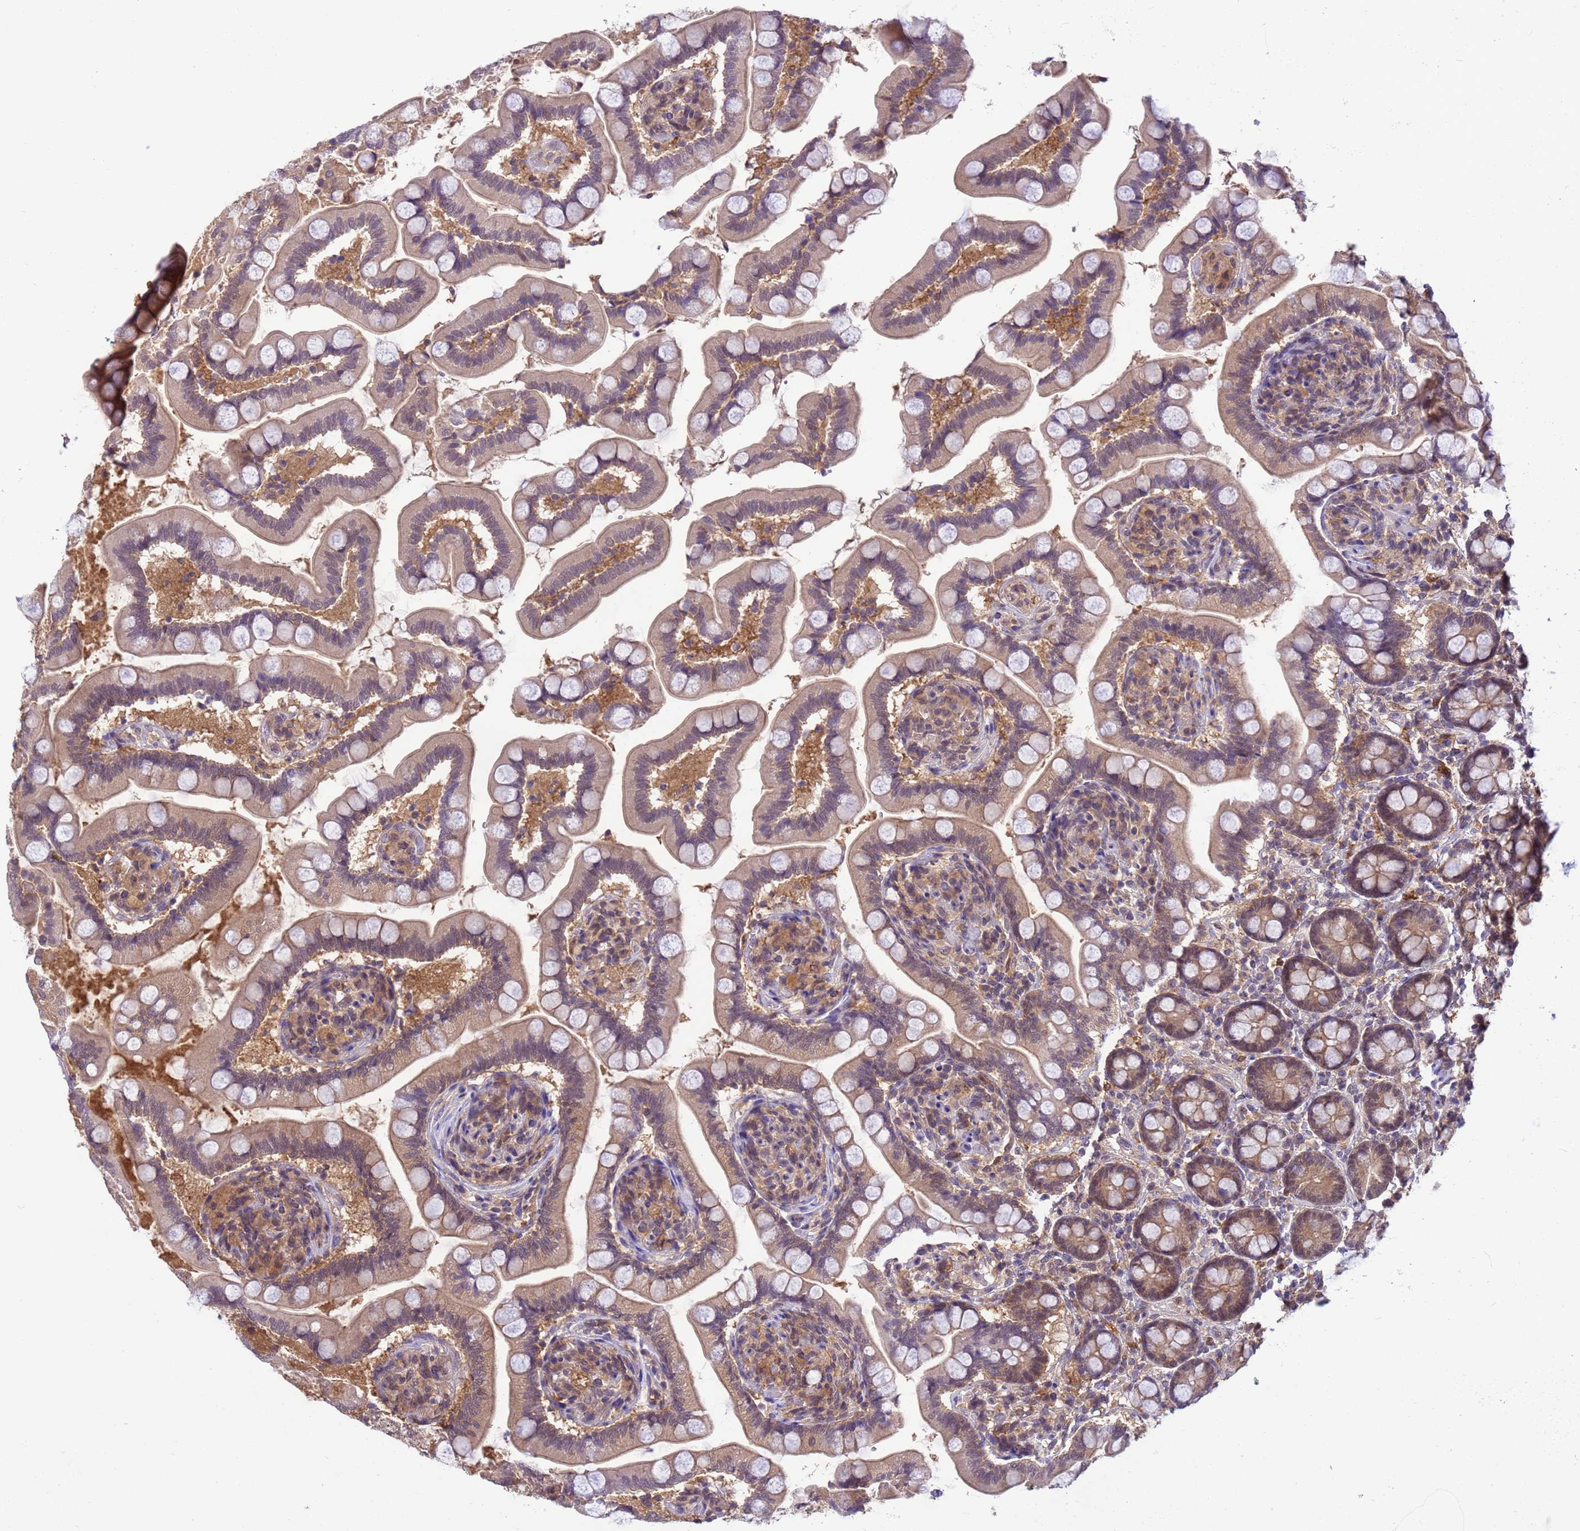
{"staining": {"intensity": "moderate", "quantity": "25%-75%", "location": "cytoplasmic/membranous,nuclear"}, "tissue": "small intestine", "cell_type": "Glandular cells", "image_type": "normal", "snomed": [{"axis": "morphology", "description": "Normal tissue, NOS"}, {"axis": "topography", "description": "Small intestine"}], "caption": "IHC staining of unremarkable small intestine, which displays medium levels of moderate cytoplasmic/membranous,nuclear positivity in approximately 25%-75% of glandular cells indicating moderate cytoplasmic/membranous,nuclear protein staining. The staining was performed using DAB (3,3'-diaminobenzidine) (brown) for protein detection and nuclei were counterstained in hematoxylin (blue).", "gene": "NPEPPS", "patient": {"sex": "female", "age": 64}}